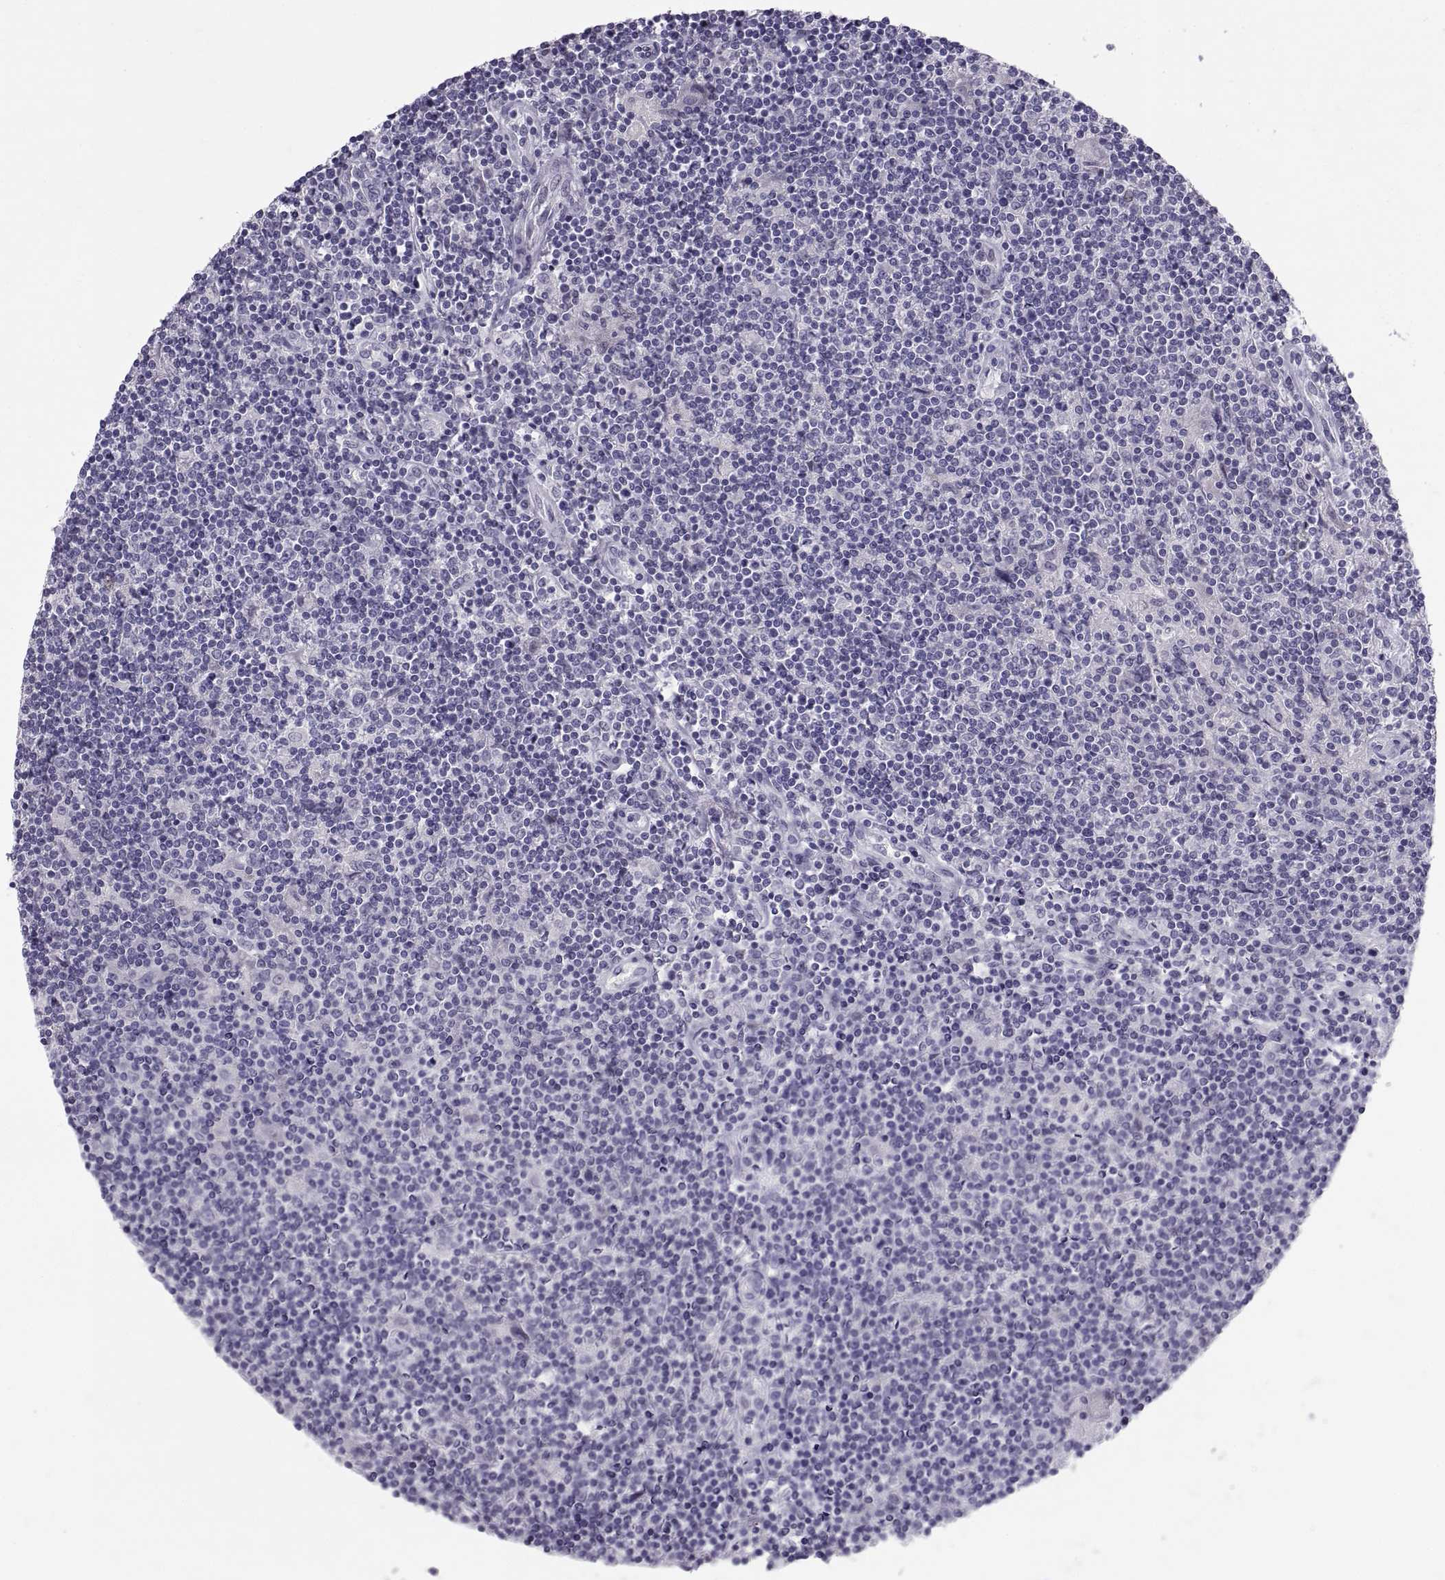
{"staining": {"intensity": "negative", "quantity": "none", "location": "none"}, "tissue": "lymphoma", "cell_type": "Tumor cells", "image_type": "cancer", "snomed": [{"axis": "morphology", "description": "Hodgkin's disease, NOS"}, {"axis": "topography", "description": "Lymph node"}], "caption": "IHC photomicrograph of lymphoma stained for a protein (brown), which shows no staining in tumor cells.", "gene": "PTN", "patient": {"sex": "male", "age": 40}}